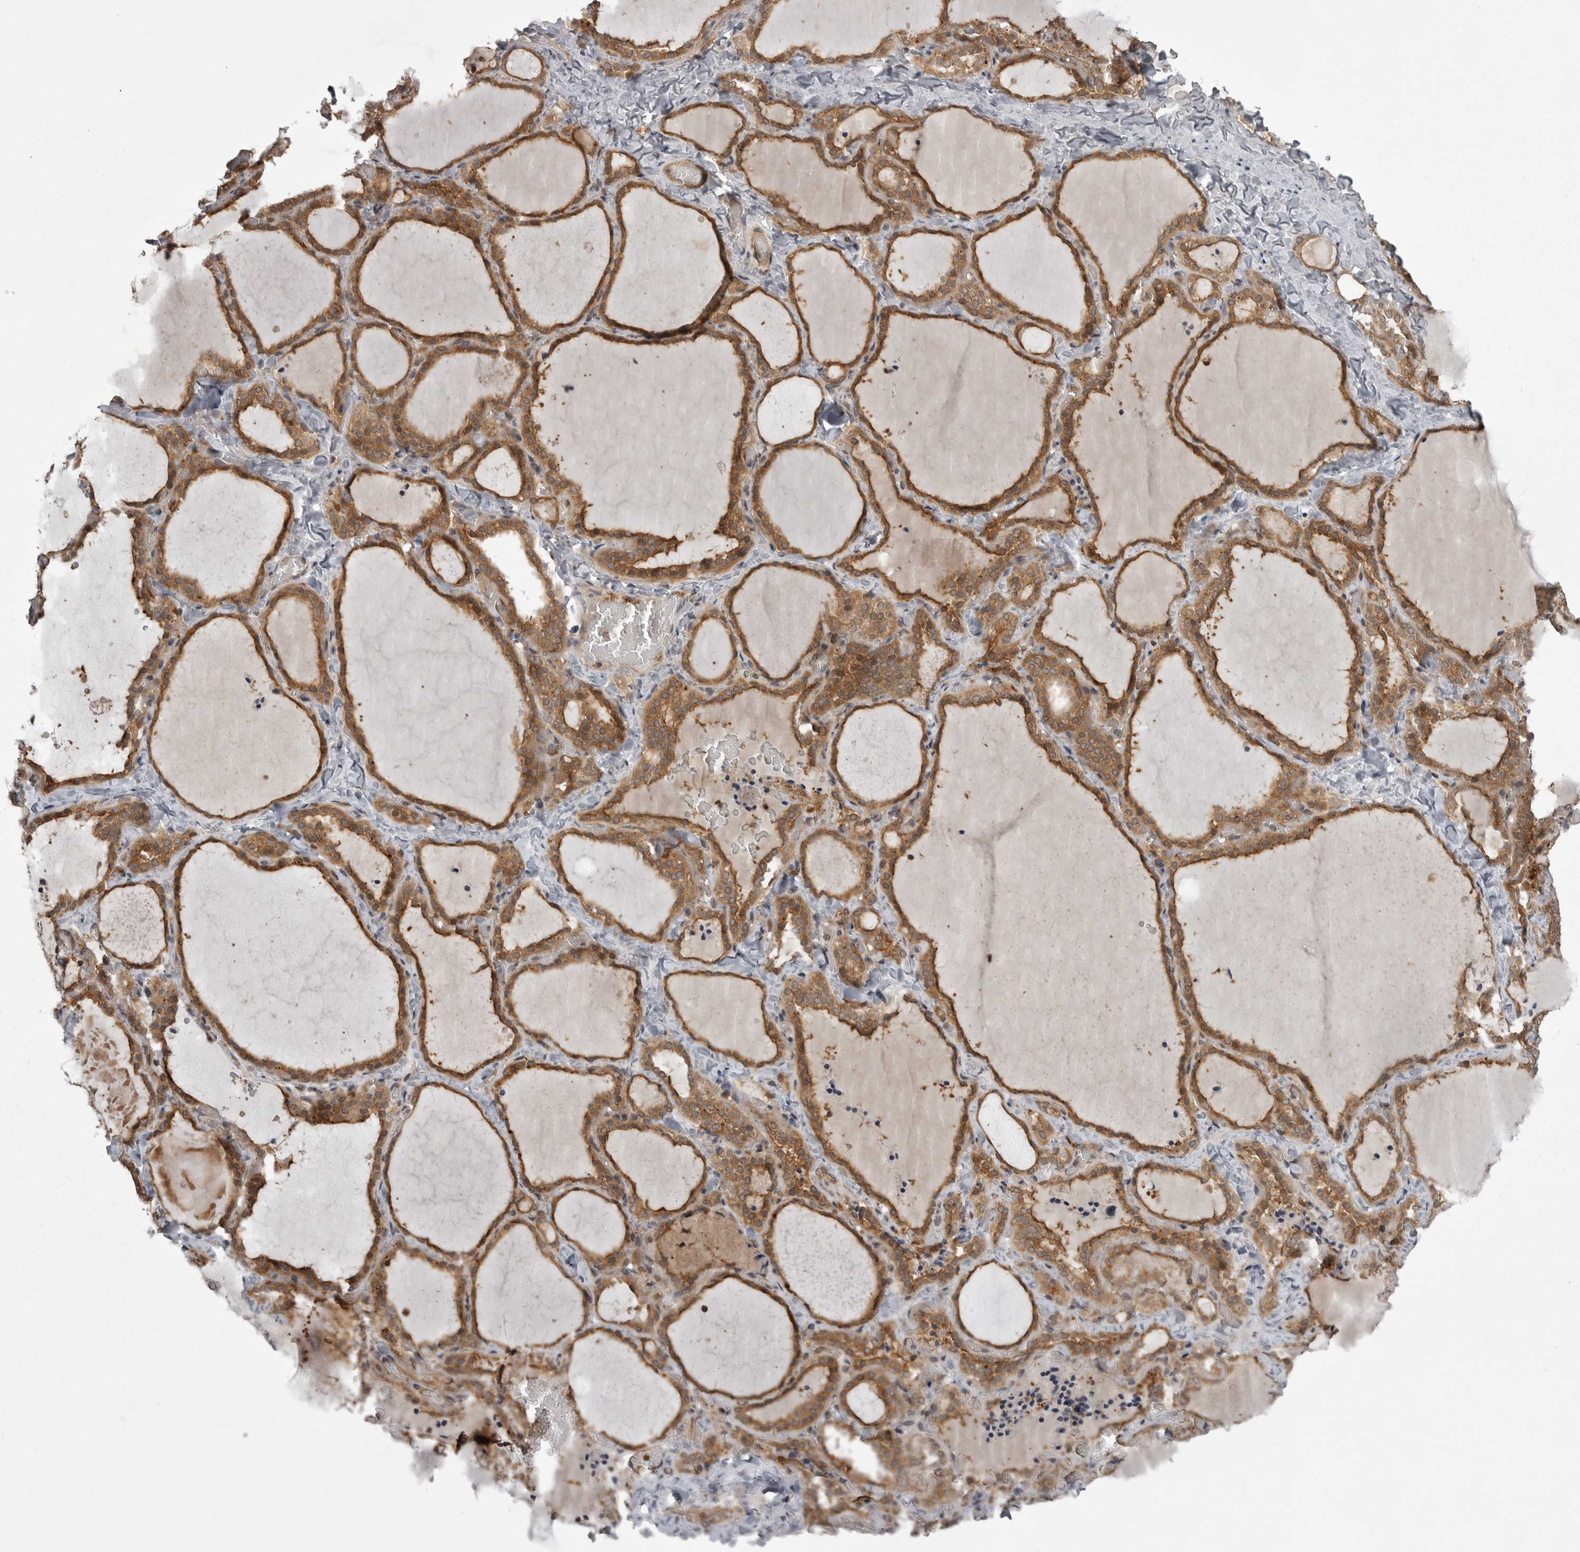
{"staining": {"intensity": "moderate", "quantity": ">75%", "location": "cytoplasmic/membranous"}, "tissue": "thyroid gland", "cell_type": "Glandular cells", "image_type": "normal", "snomed": [{"axis": "morphology", "description": "Normal tissue, NOS"}, {"axis": "topography", "description": "Thyroid gland"}], "caption": "Protein expression by IHC demonstrates moderate cytoplasmic/membranous staining in about >75% of glandular cells in benign thyroid gland. Using DAB (3,3'-diaminobenzidine) (brown) and hematoxylin (blue) stains, captured at high magnification using brightfield microscopy.", "gene": "STK24", "patient": {"sex": "female", "age": 22}}